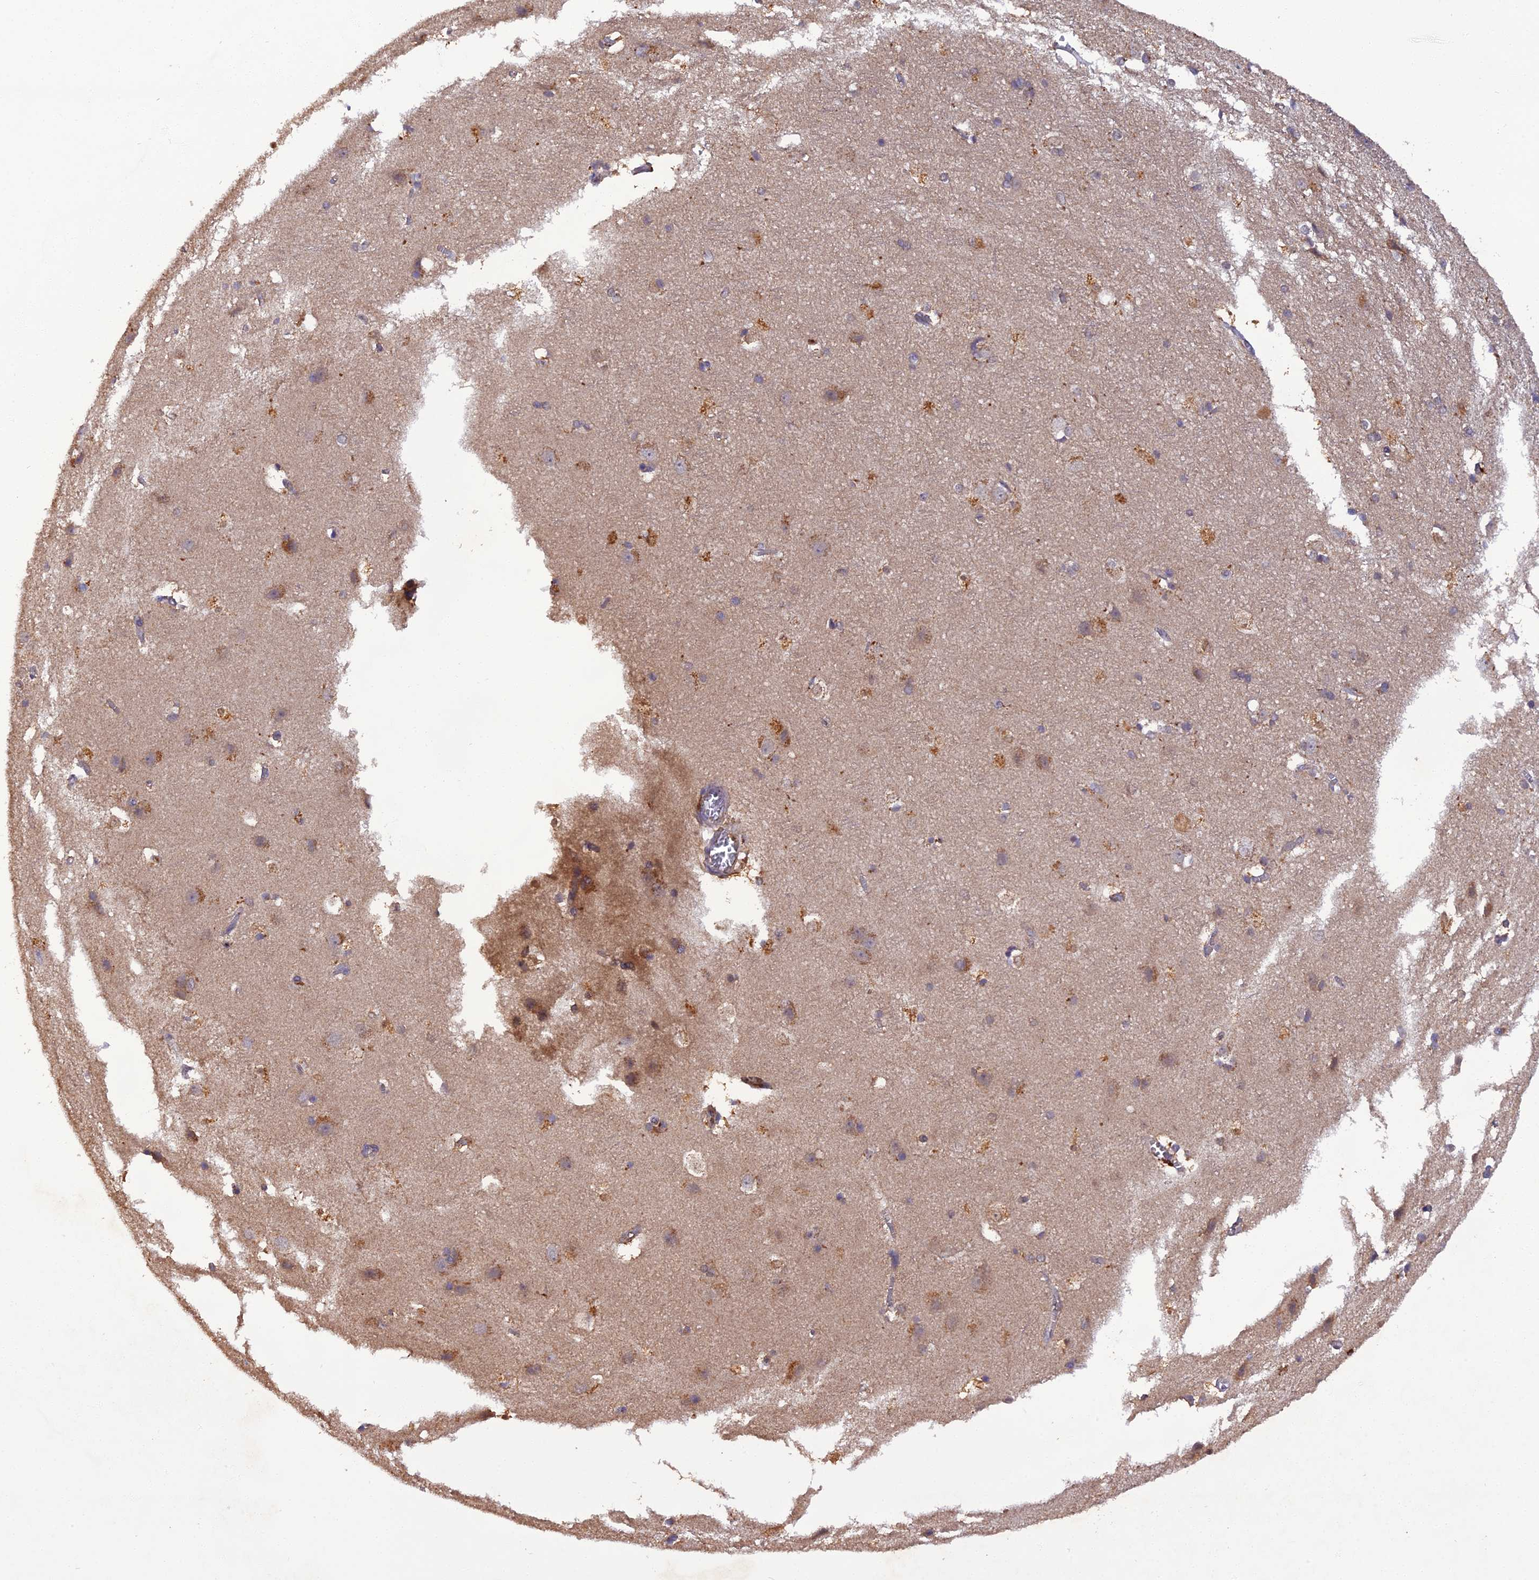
{"staining": {"intensity": "negative", "quantity": "none", "location": "none"}, "tissue": "cerebral cortex", "cell_type": "Endothelial cells", "image_type": "normal", "snomed": [{"axis": "morphology", "description": "Normal tissue, NOS"}, {"axis": "topography", "description": "Cerebral cortex"}], "caption": "Immunohistochemistry micrograph of benign cerebral cortex: cerebral cortex stained with DAB (3,3'-diaminobenzidine) exhibits no significant protein expression in endothelial cells.", "gene": "TMEM258", "patient": {"sex": "male", "age": 54}}